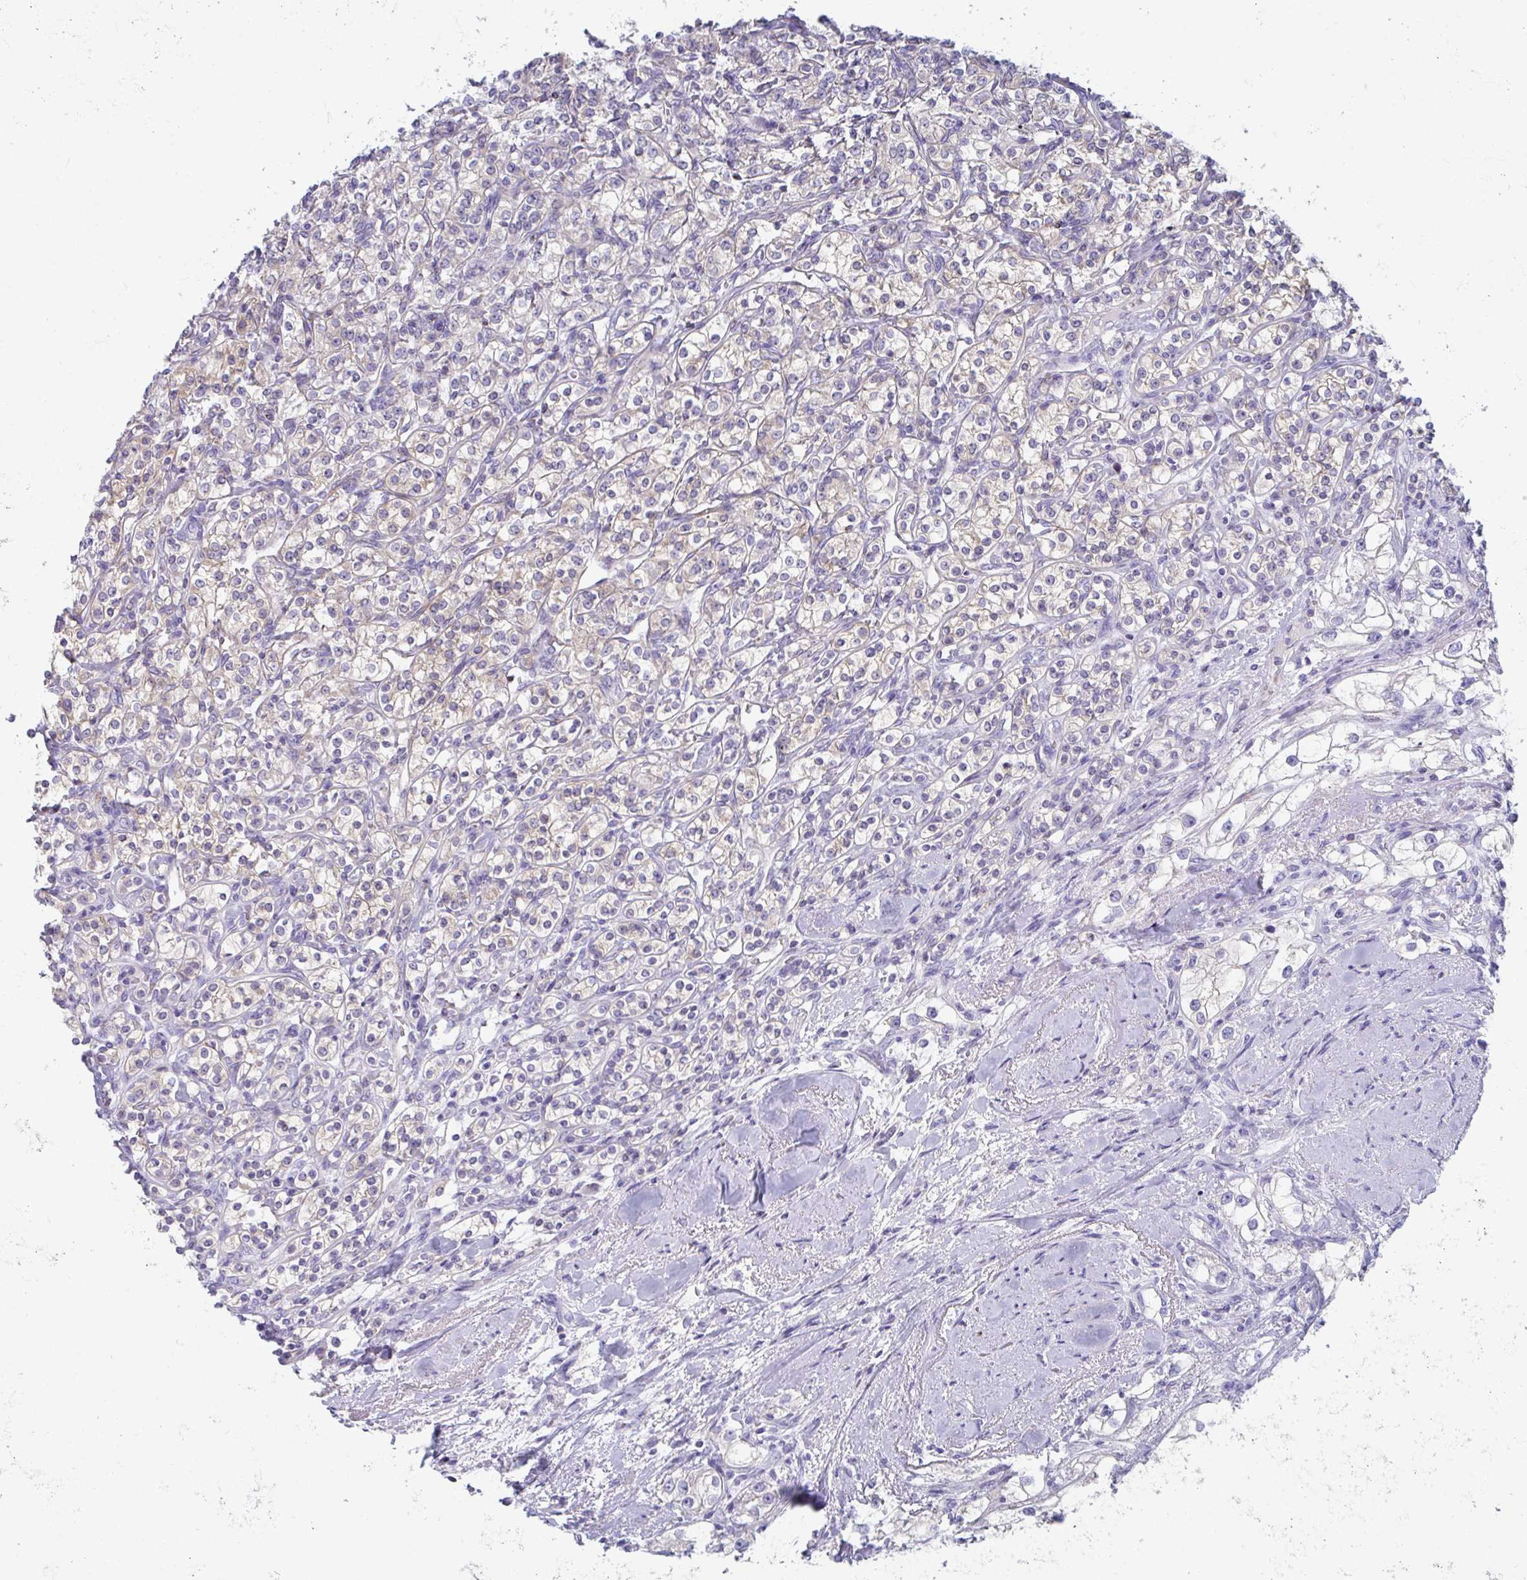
{"staining": {"intensity": "weak", "quantity": "25%-75%", "location": "cytoplasmic/membranous"}, "tissue": "renal cancer", "cell_type": "Tumor cells", "image_type": "cancer", "snomed": [{"axis": "morphology", "description": "Adenocarcinoma, NOS"}, {"axis": "topography", "description": "Kidney"}], "caption": "Protein expression analysis of renal cancer exhibits weak cytoplasmic/membranous positivity in about 25%-75% of tumor cells.", "gene": "MGAM2", "patient": {"sex": "male", "age": 77}}